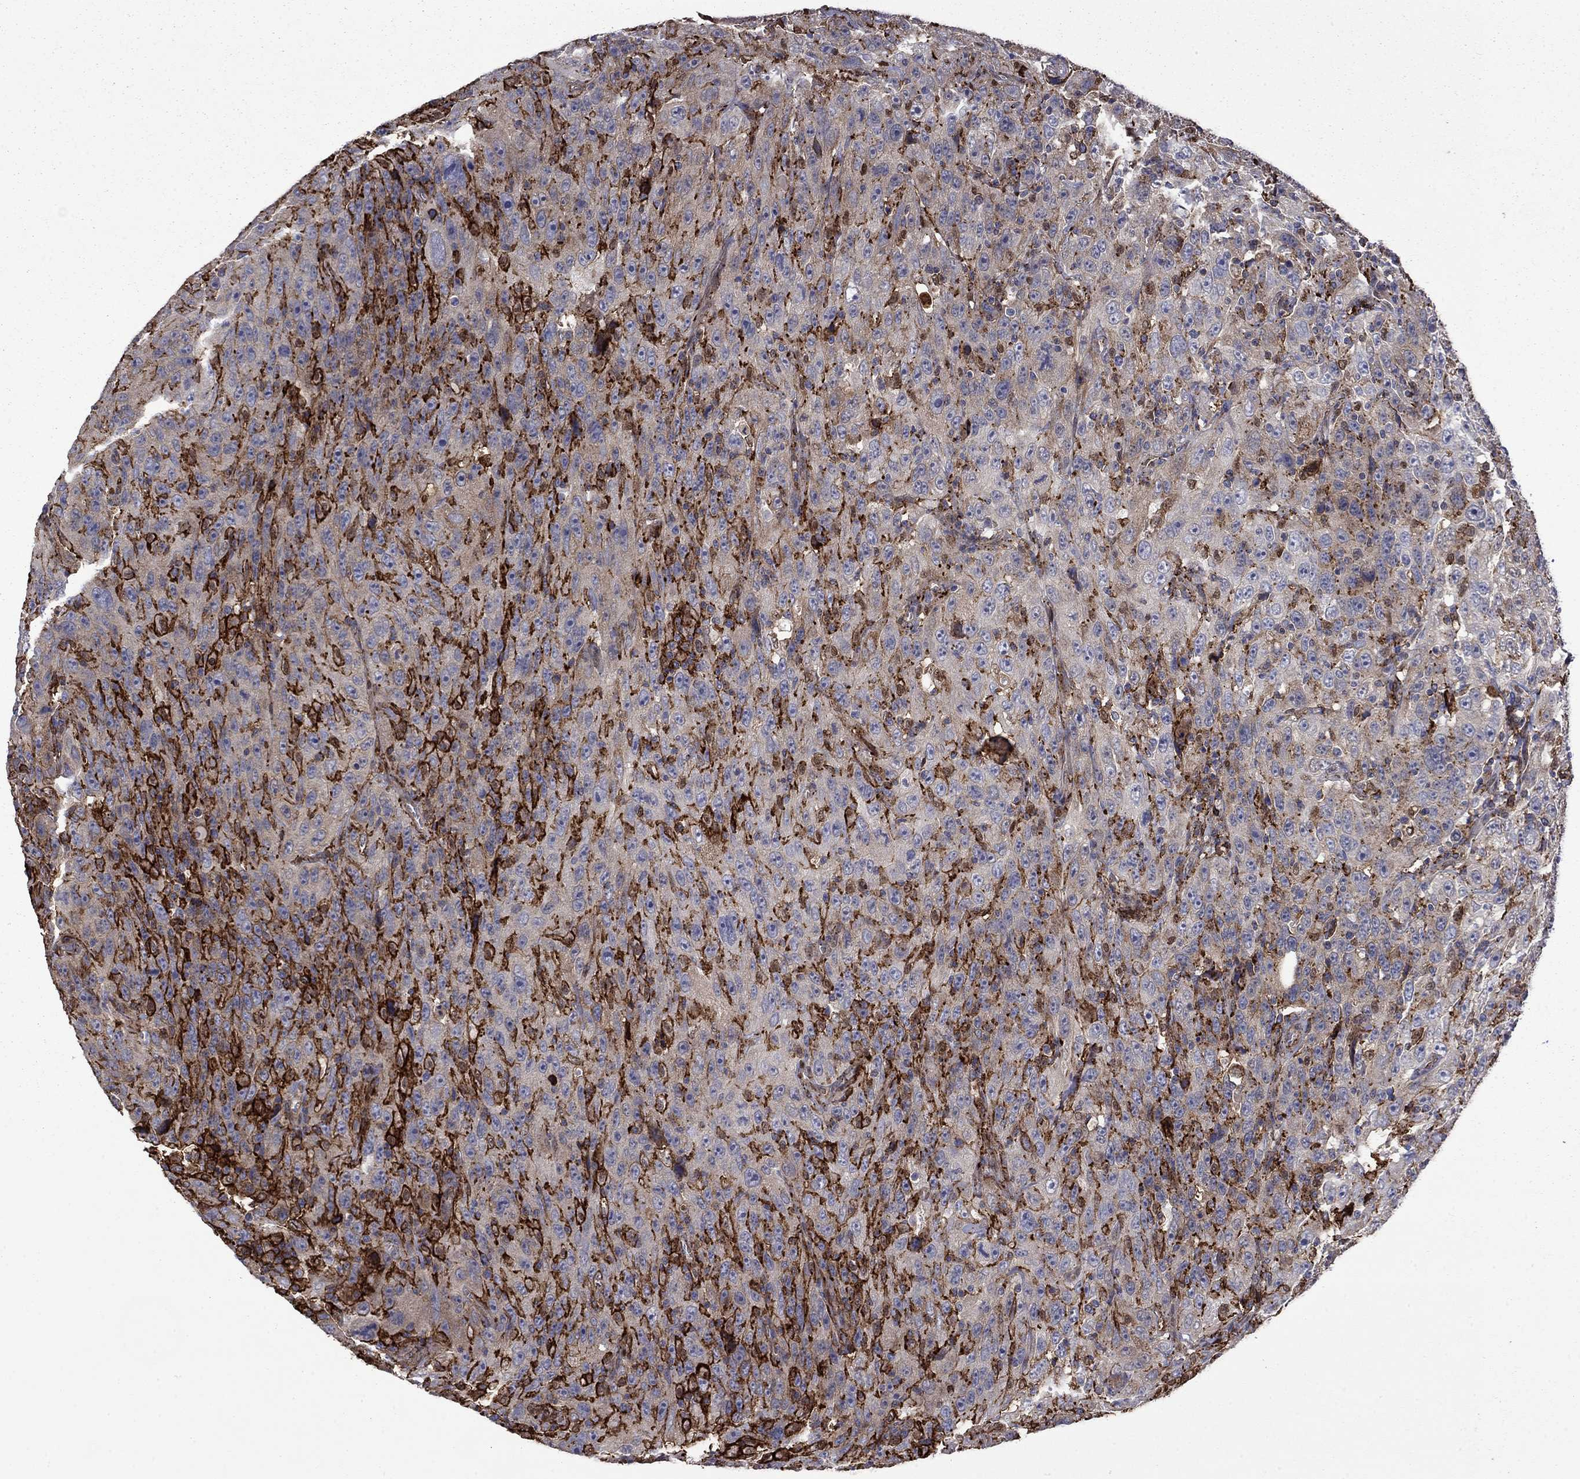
{"staining": {"intensity": "strong", "quantity": "<25%", "location": "cytoplasmic/membranous"}, "tissue": "urothelial cancer", "cell_type": "Tumor cells", "image_type": "cancer", "snomed": [{"axis": "morphology", "description": "Urothelial carcinoma, NOS"}, {"axis": "morphology", "description": "Urothelial carcinoma, High grade"}, {"axis": "topography", "description": "Urinary bladder"}], "caption": "Protein staining reveals strong cytoplasmic/membranous positivity in about <25% of tumor cells in urothelial cancer. (Brightfield microscopy of DAB IHC at high magnification).", "gene": "PLAU", "patient": {"sex": "female", "age": 73}}